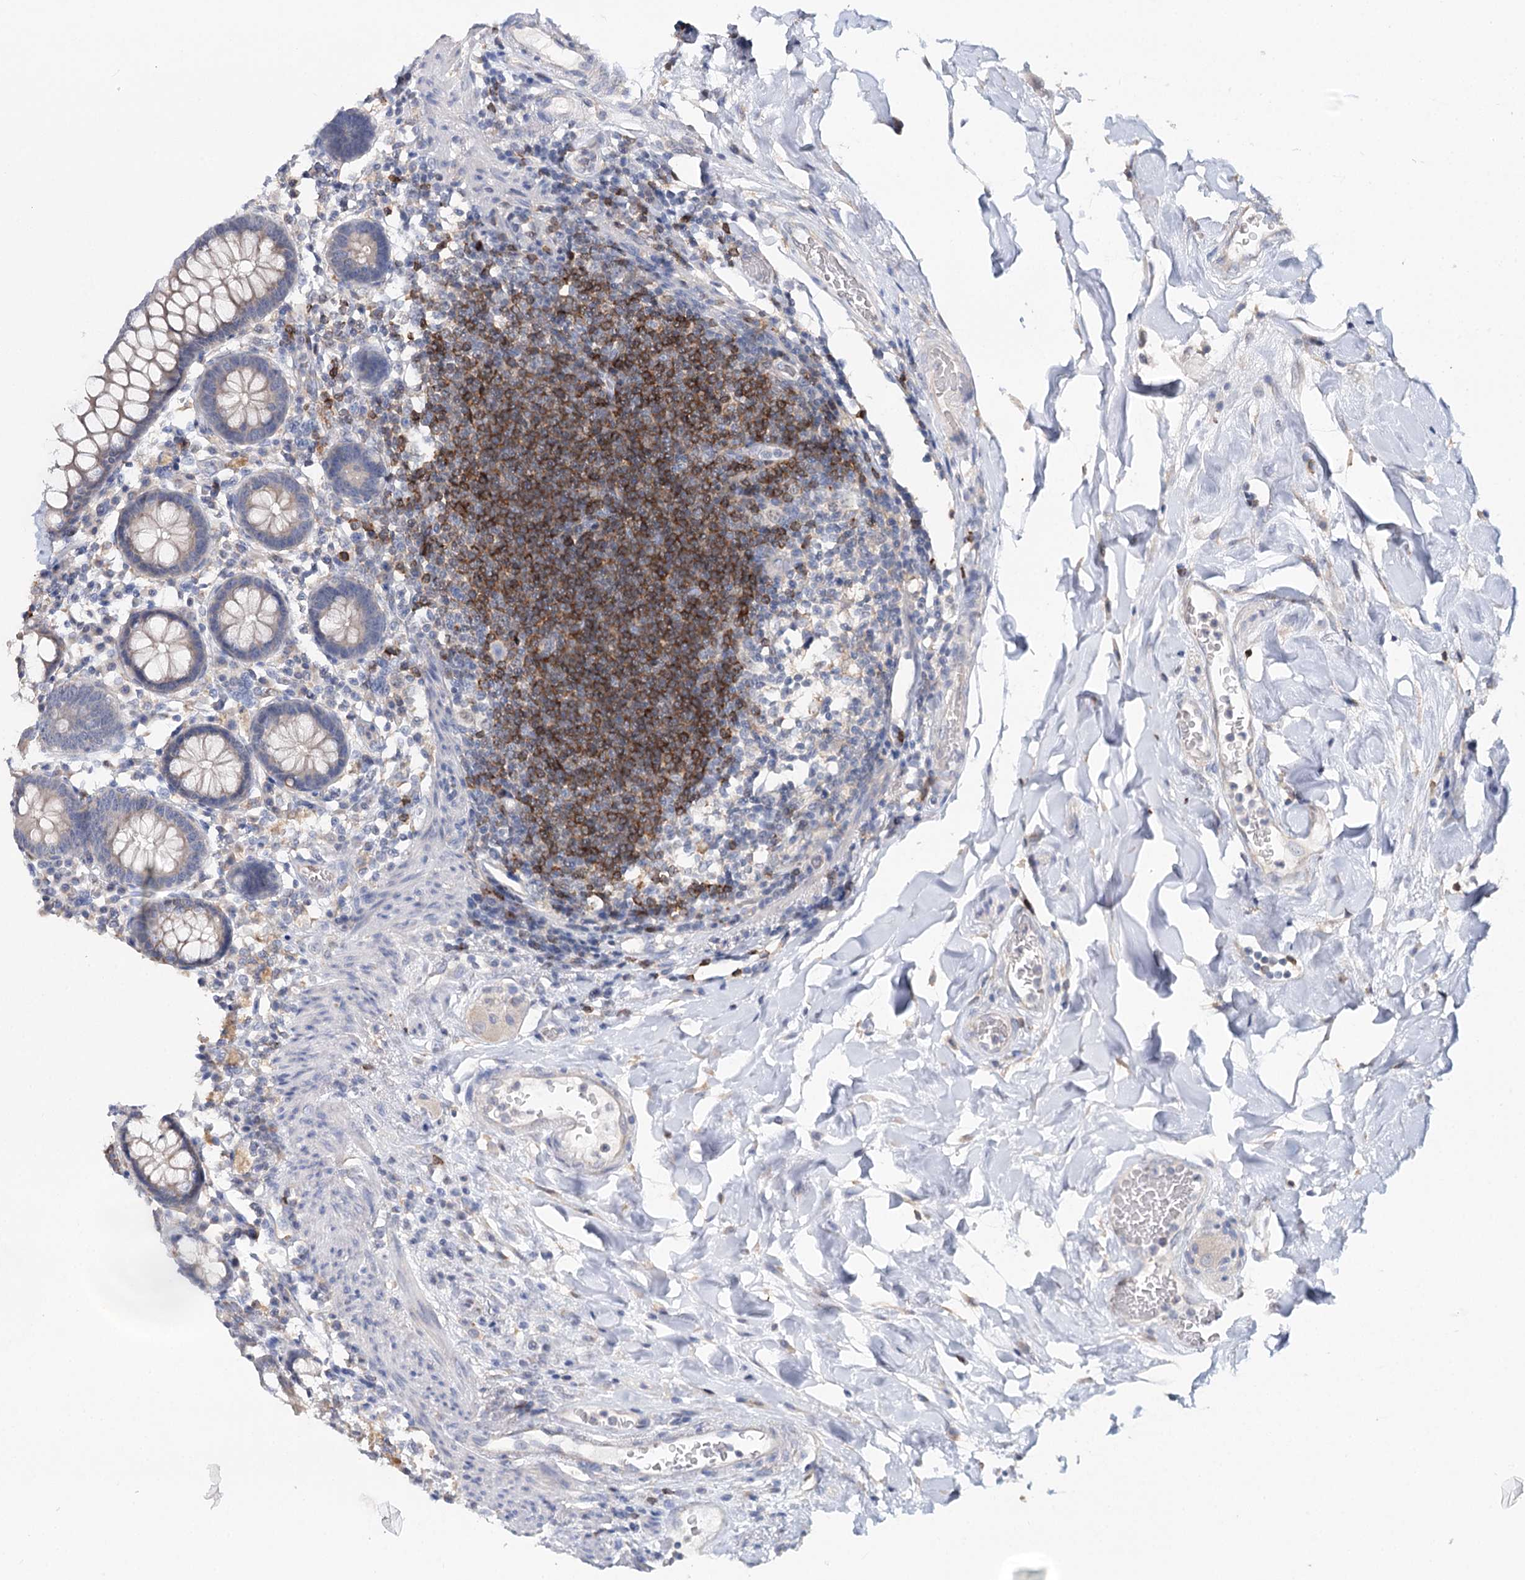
{"staining": {"intensity": "weak", "quantity": "25%-75%", "location": "cytoplasmic/membranous"}, "tissue": "colon", "cell_type": "Endothelial cells", "image_type": "normal", "snomed": [{"axis": "morphology", "description": "Normal tissue, NOS"}, {"axis": "topography", "description": "Colon"}], "caption": "DAB immunohistochemical staining of normal colon displays weak cytoplasmic/membranous protein expression in about 25%-75% of endothelial cells. The staining was performed using DAB, with brown indicating positive protein expression. Nuclei are stained blue with hematoxylin.", "gene": "DAPK1", "patient": {"sex": "female", "age": 79}}